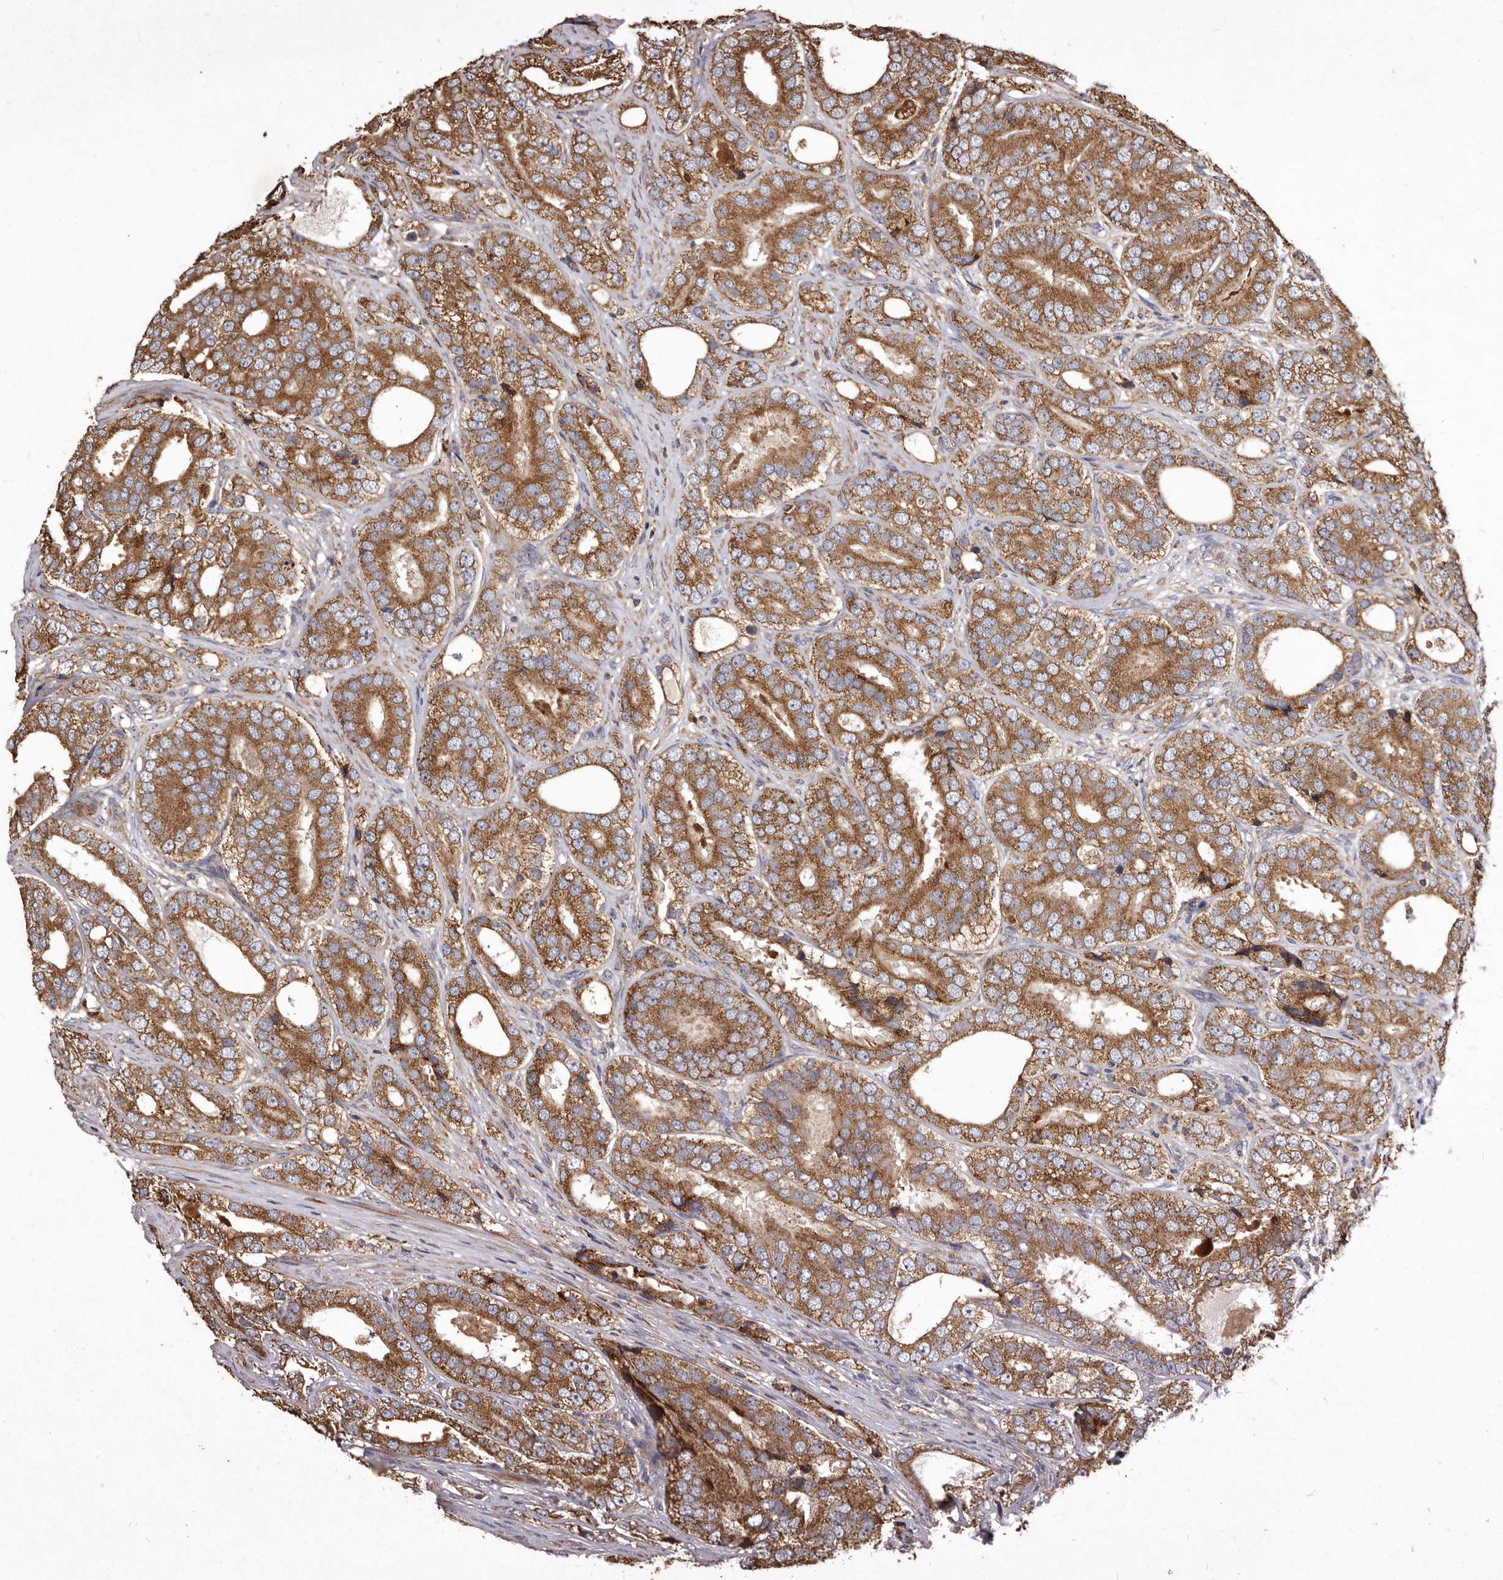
{"staining": {"intensity": "moderate", "quantity": ">75%", "location": "cytoplasmic/membranous"}, "tissue": "prostate cancer", "cell_type": "Tumor cells", "image_type": "cancer", "snomed": [{"axis": "morphology", "description": "Adenocarcinoma, High grade"}, {"axis": "topography", "description": "Prostate"}], "caption": "This micrograph reveals immunohistochemistry (IHC) staining of human high-grade adenocarcinoma (prostate), with medium moderate cytoplasmic/membranous staining in approximately >75% of tumor cells.", "gene": "STEAP2", "patient": {"sex": "male", "age": 56}}